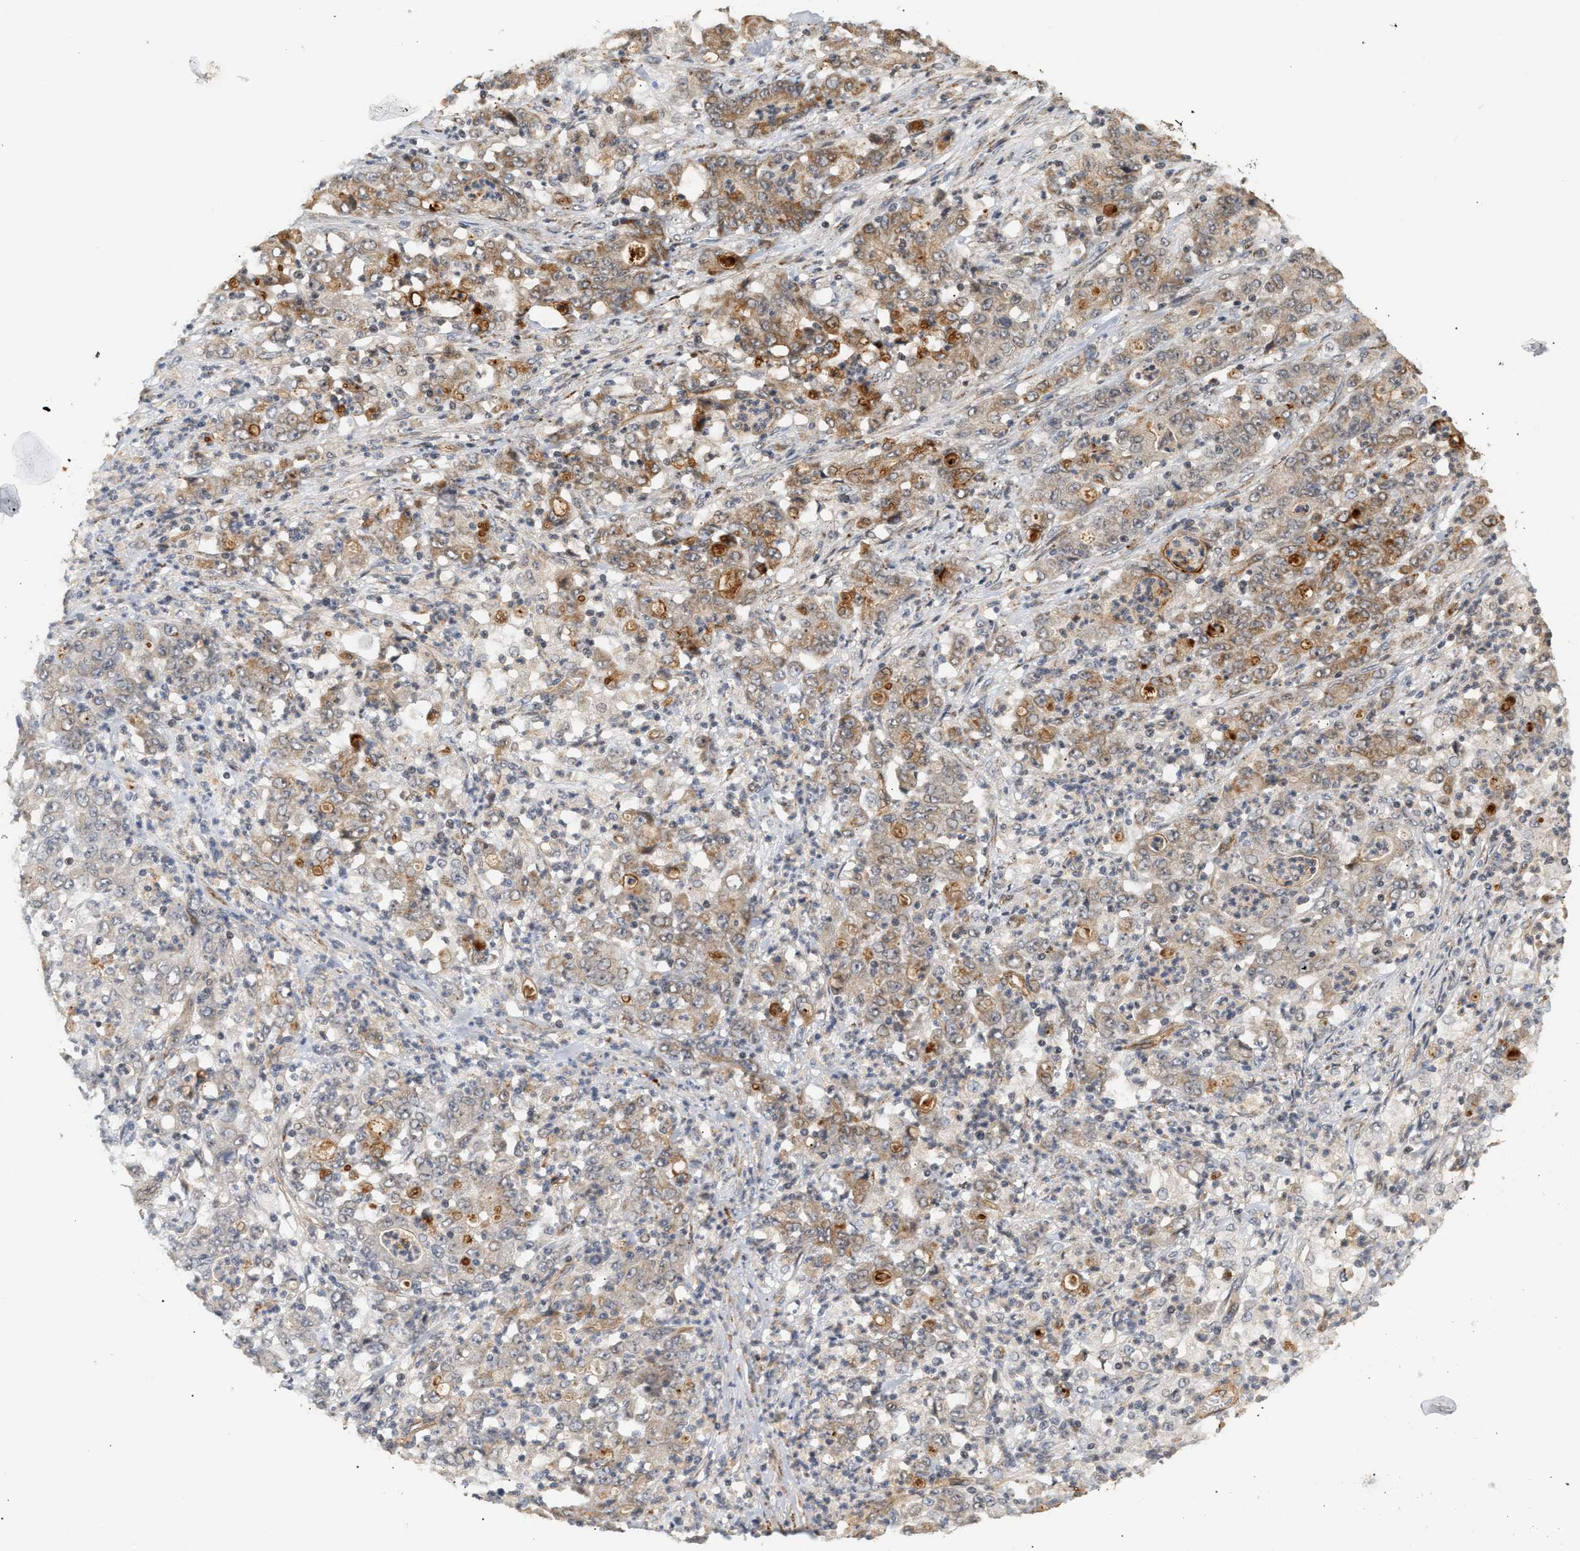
{"staining": {"intensity": "moderate", "quantity": "25%-75%", "location": "cytoplasmic/membranous"}, "tissue": "stomach cancer", "cell_type": "Tumor cells", "image_type": "cancer", "snomed": [{"axis": "morphology", "description": "Adenocarcinoma, NOS"}, {"axis": "topography", "description": "Stomach, lower"}], "caption": "Brown immunohistochemical staining in human stomach adenocarcinoma exhibits moderate cytoplasmic/membranous staining in approximately 25%-75% of tumor cells.", "gene": "PLXND1", "patient": {"sex": "female", "age": 71}}